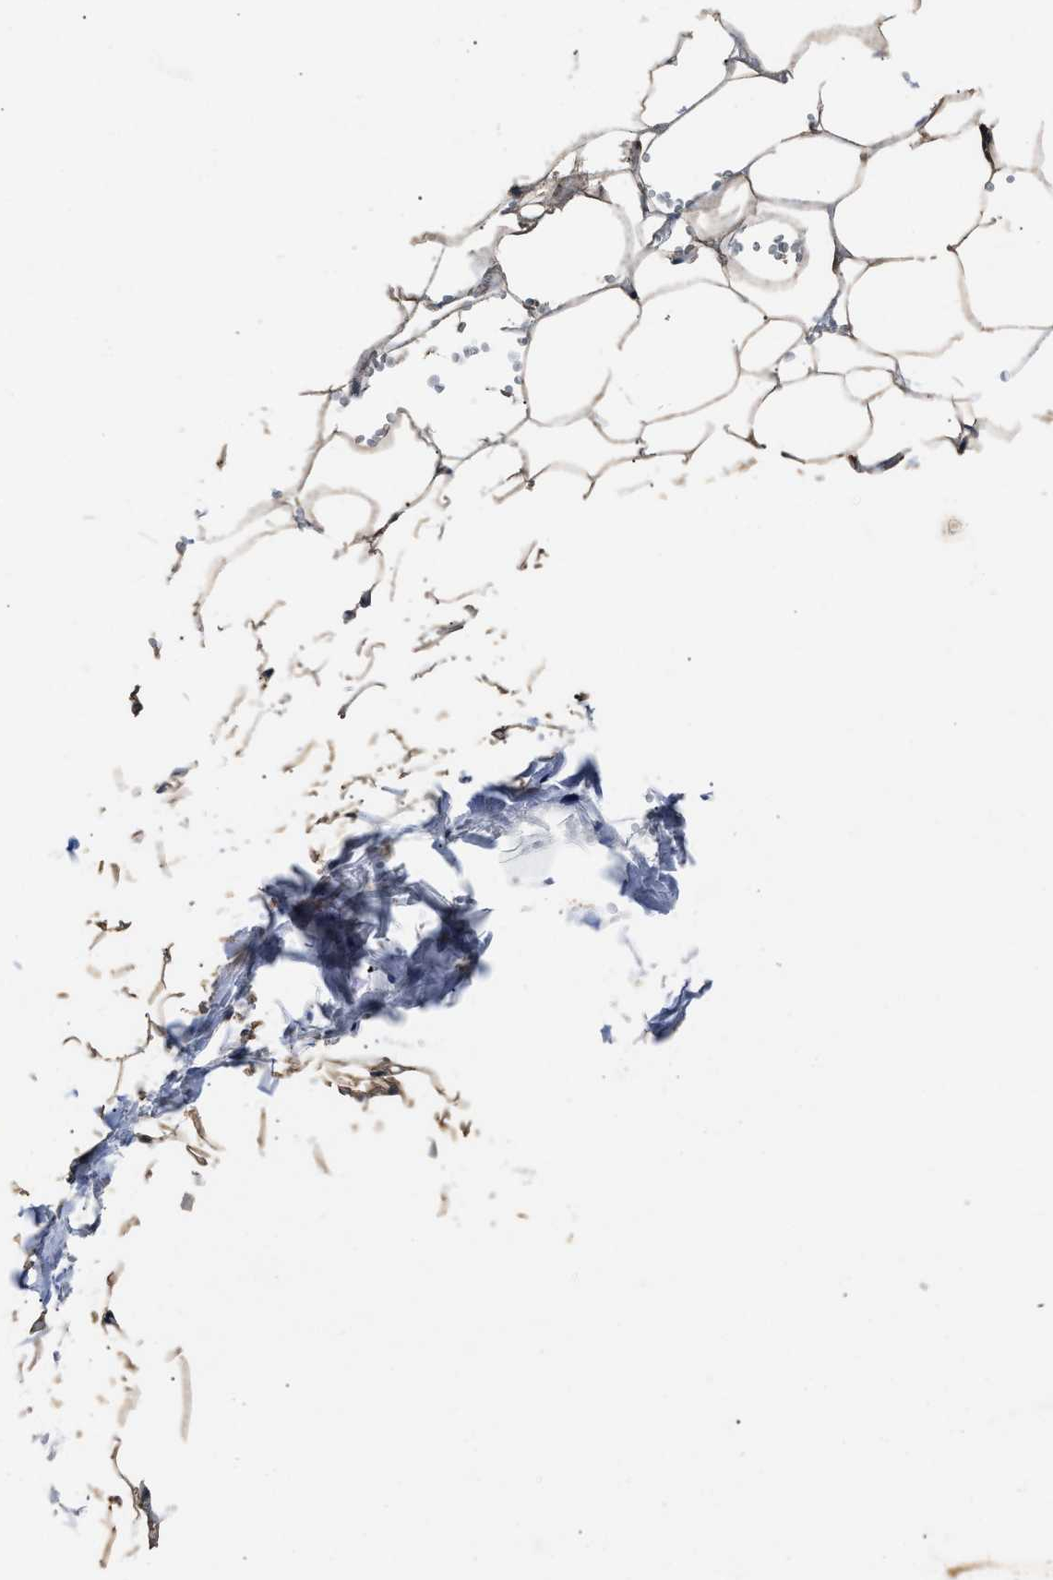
{"staining": {"intensity": "moderate", "quantity": ">75%", "location": "cytoplasmic/membranous"}, "tissue": "adipose tissue", "cell_type": "Adipocytes", "image_type": "normal", "snomed": [{"axis": "morphology", "description": "Normal tissue, NOS"}, {"axis": "topography", "description": "Breast"}, {"axis": "topography", "description": "Adipose tissue"}], "caption": "Adipocytes reveal medium levels of moderate cytoplasmic/membranous positivity in approximately >75% of cells in unremarkable adipose tissue. (Stains: DAB (3,3'-diaminobenzidine) in brown, nuclei in blue, Microscopy: brightfield microscopy at high magnification).", "gene": "YWHAE", "patient": {"sex": "female", "age": 25}}